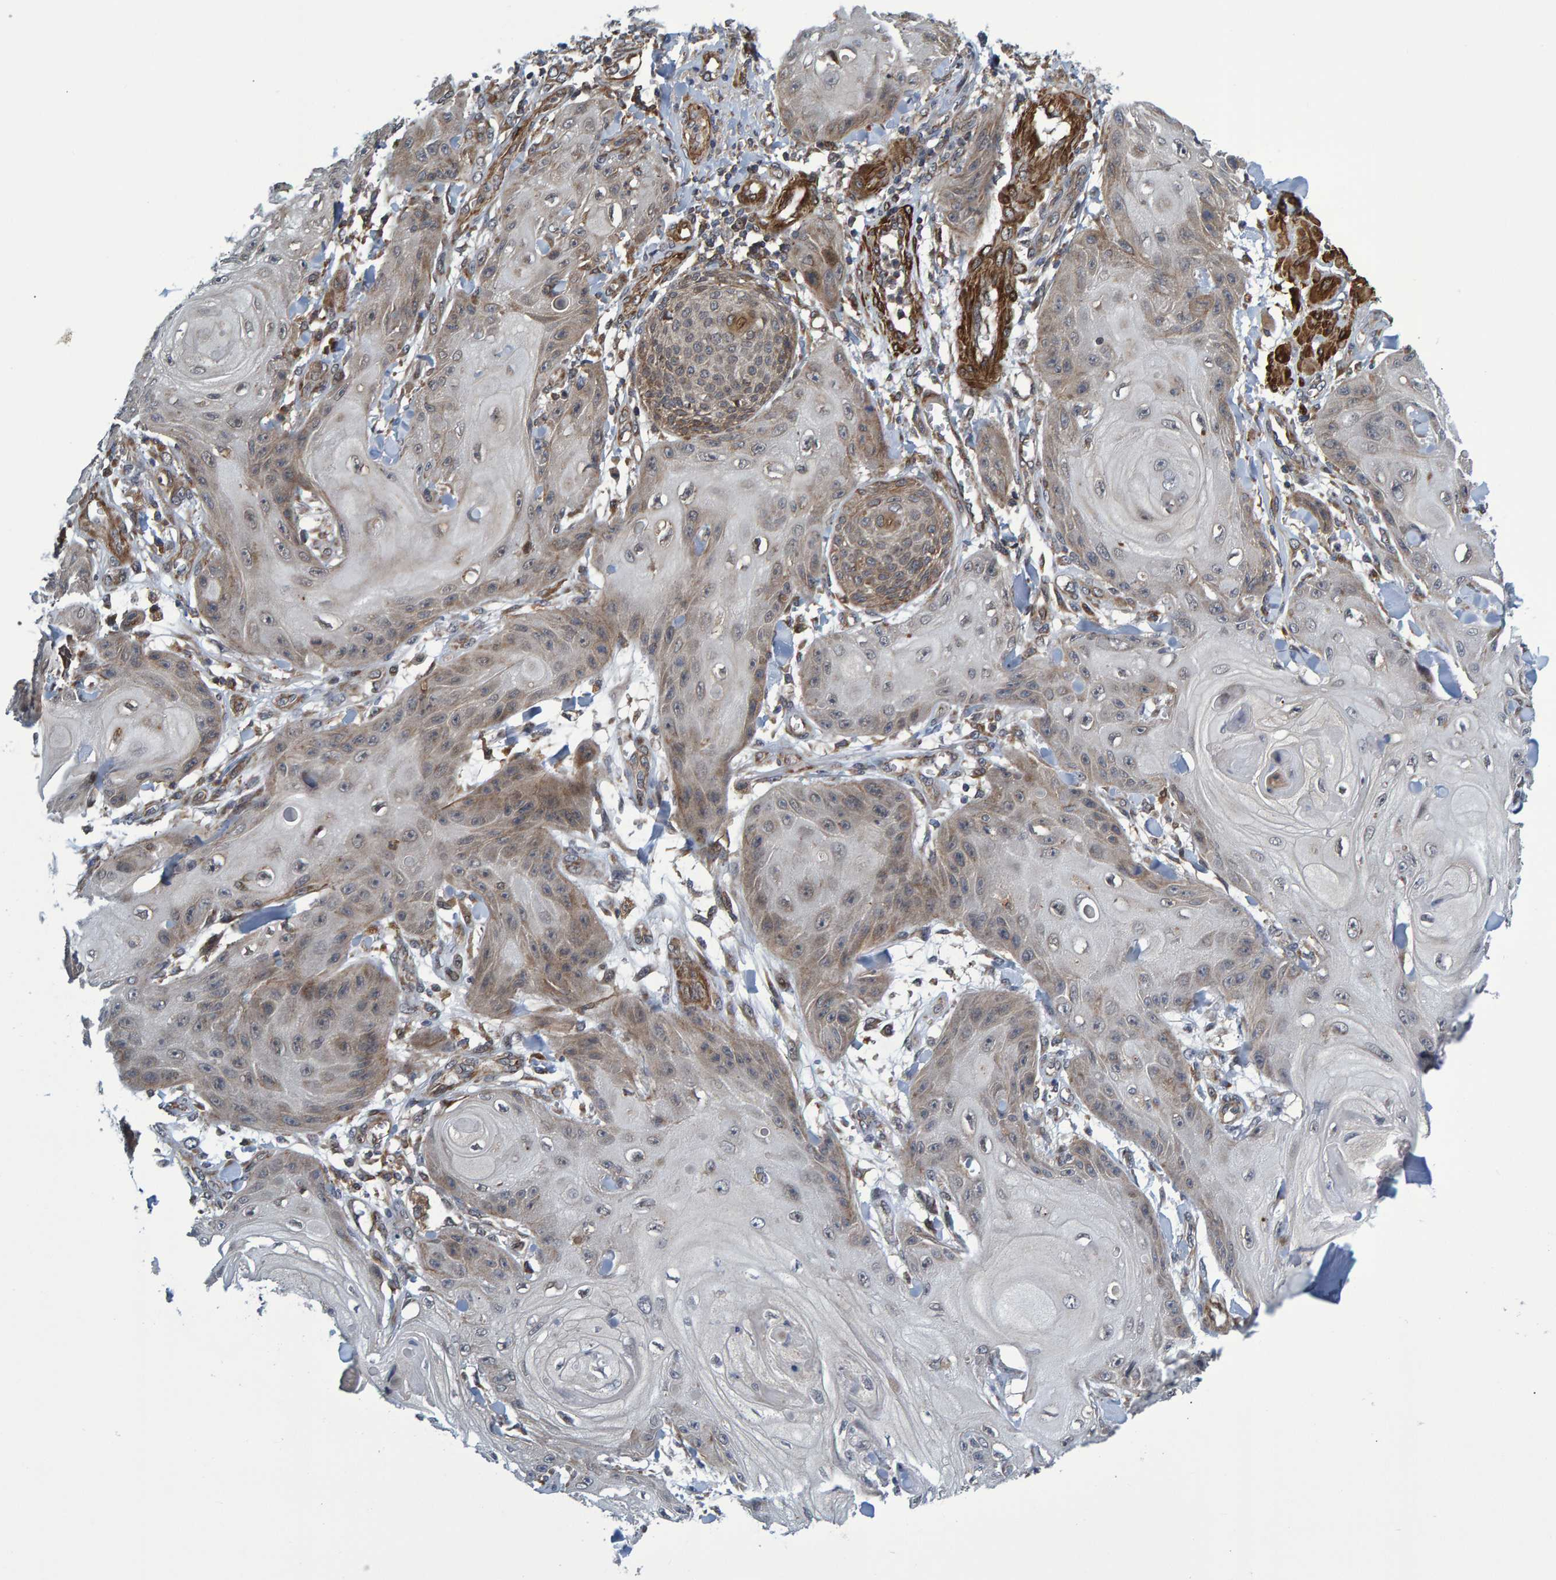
{"staining": {"intensity": "weak", "quantity": "<25%", "location": "cytoplasmic/membranous"}, "tissue": "skin cancer", "cell_type": "Tumor cells", "image_type": "cancer", "snomed": [{"axis": "morphology", "description": "Squamous cell carcinoma, NOS"}, {"axis": "topography", "description": "Skin"}], "caption": "Human skin cancer stained for a protein using immunohistochemistry (IHC) shows no expression in tumor cells.", "gene": "ATP6V1H", "patient": {"sex": "male", "age": 74}}